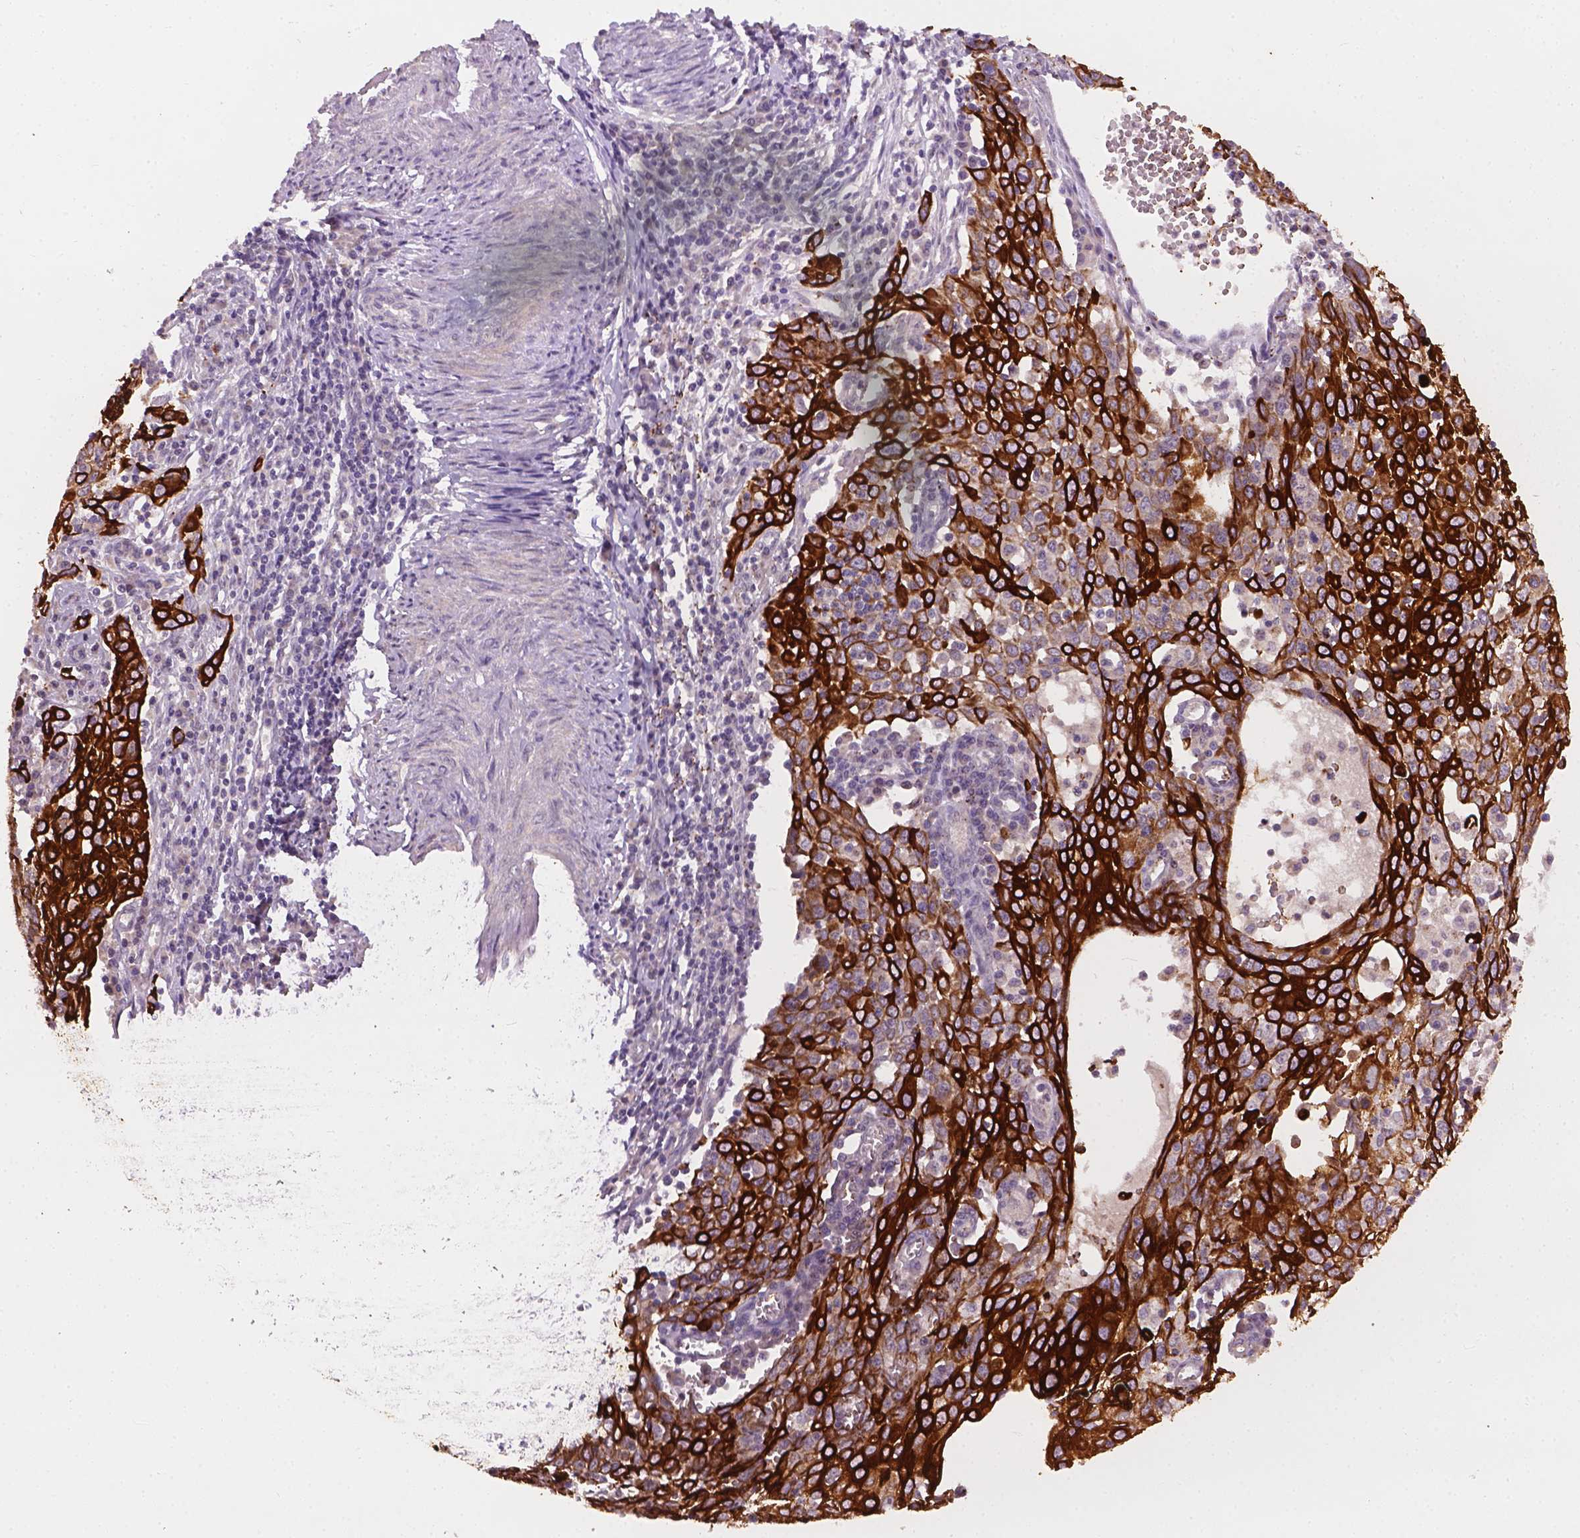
{"staining": {"intensity": "strong", "quantity": ">75%", "location": "cytoplasmic/membranous"}, "tissue": "cervical cancer", "cell_type": "Tumor cells", "image_type": "cancer", "snomed": [{"axis": "morphology", "description": "Squamous cell carcinoma, NOS"}, {"axis": "topography", "description": "Cervix"}], "caption": "Approximately >75% of tumor cells in squamous cell carcinoma (cervical) reveal strong cytoplasmic/membranous protein expression as visualized by brown immunohistochemical staining.", "gene": "KRT17", "patient": {"sex": "female", "age": 38}}